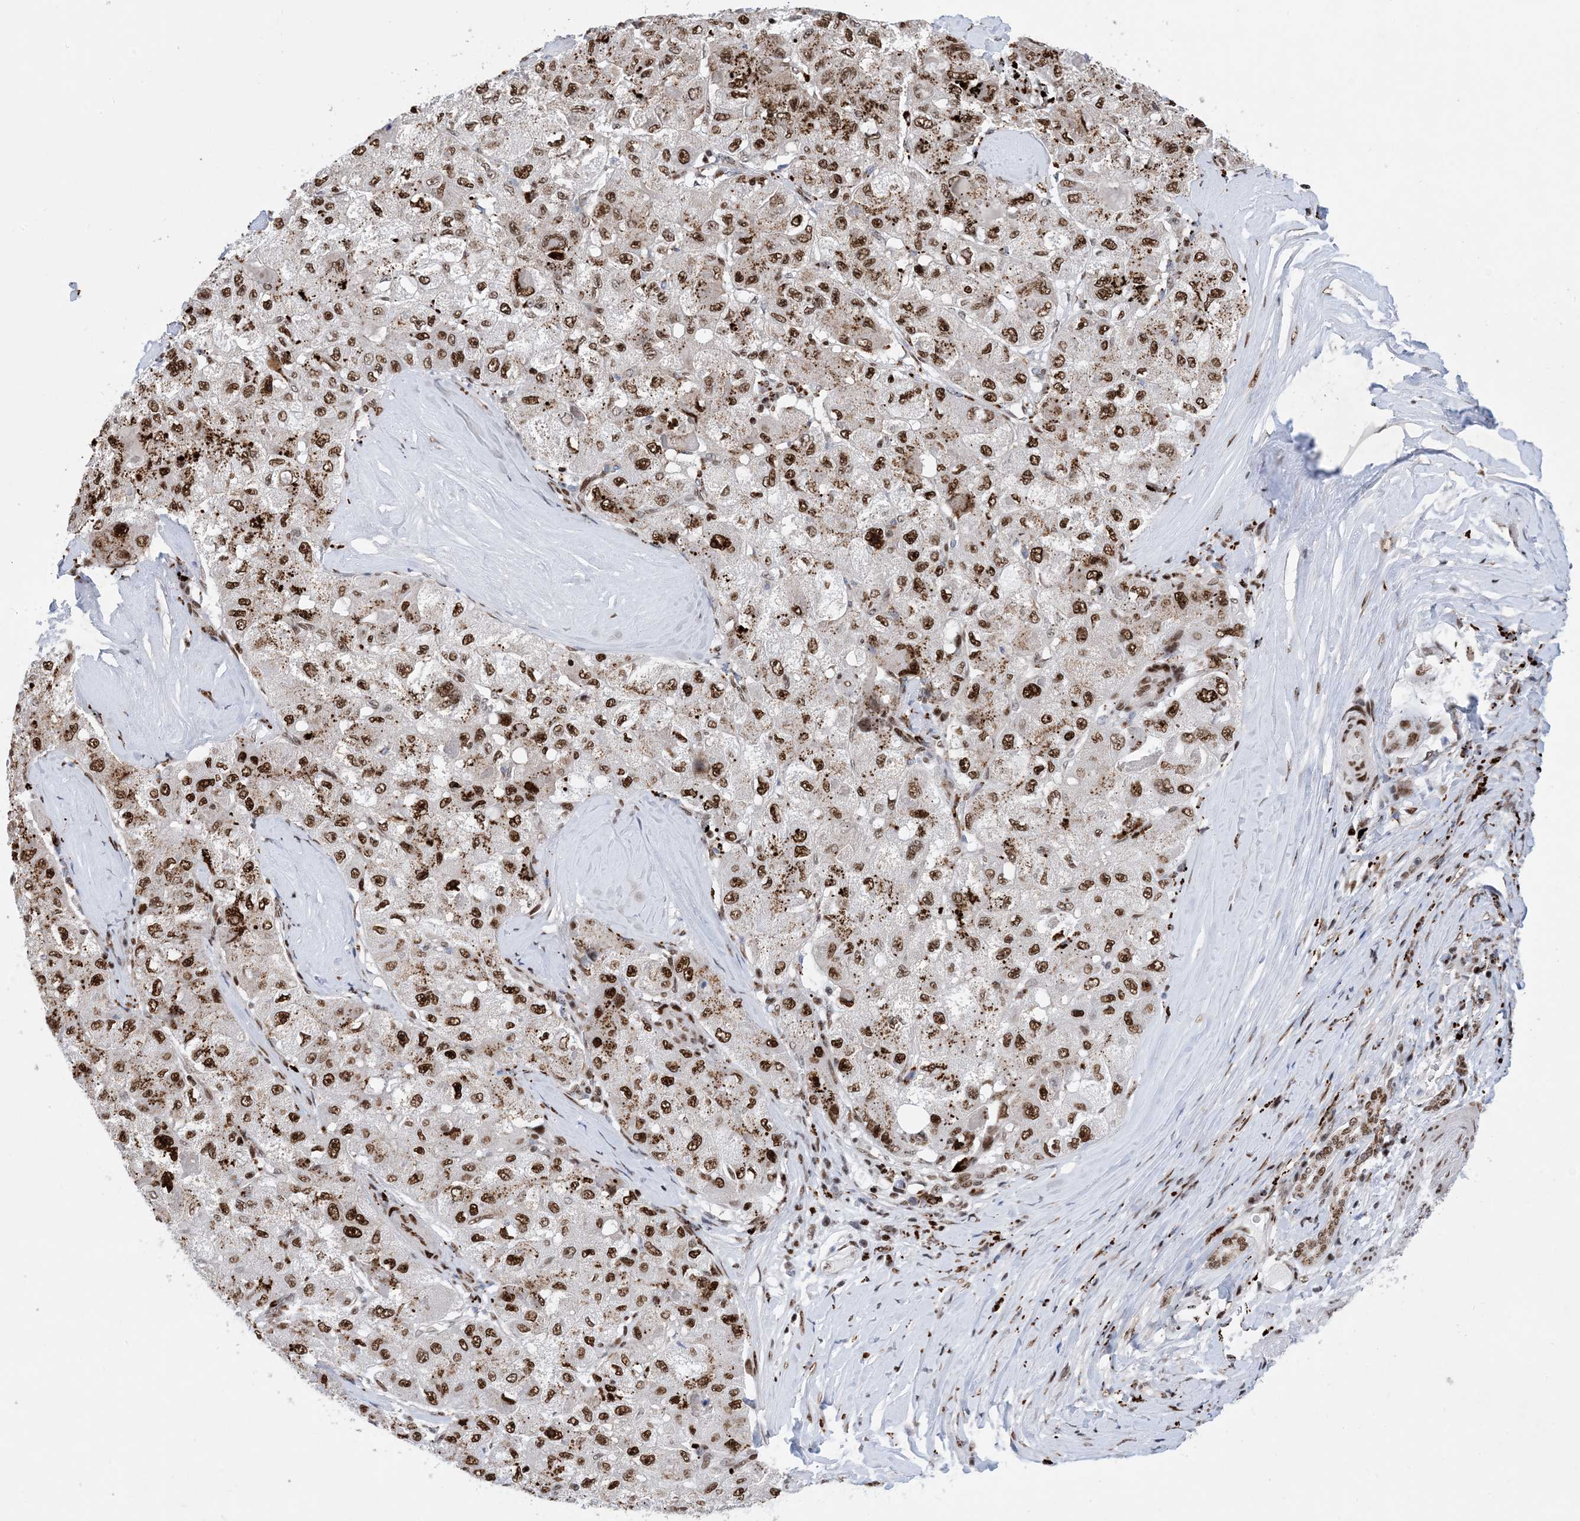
{"staining": {"intensity": "strong", "quantity": ">75%", "location": "nuclear"}, "tissue": "liver cancer", "cell_type": "Tumor cells", "image_type": "cancer", "snomed": [{"axis": "morphology", "description": "Carcinoma, Hepatocellular, NOS"}, {"axis": "topography", "description": "Liver"}], "caption": "IHC histopathology image of liver hepatocellular carcinoma stained for a protein (brown), which reveals high levels of strong nuclear expression in approximately >75% of tumor cells.", "gene": "TSPYL1", "patient": {"sex": "male", "age": 80}}